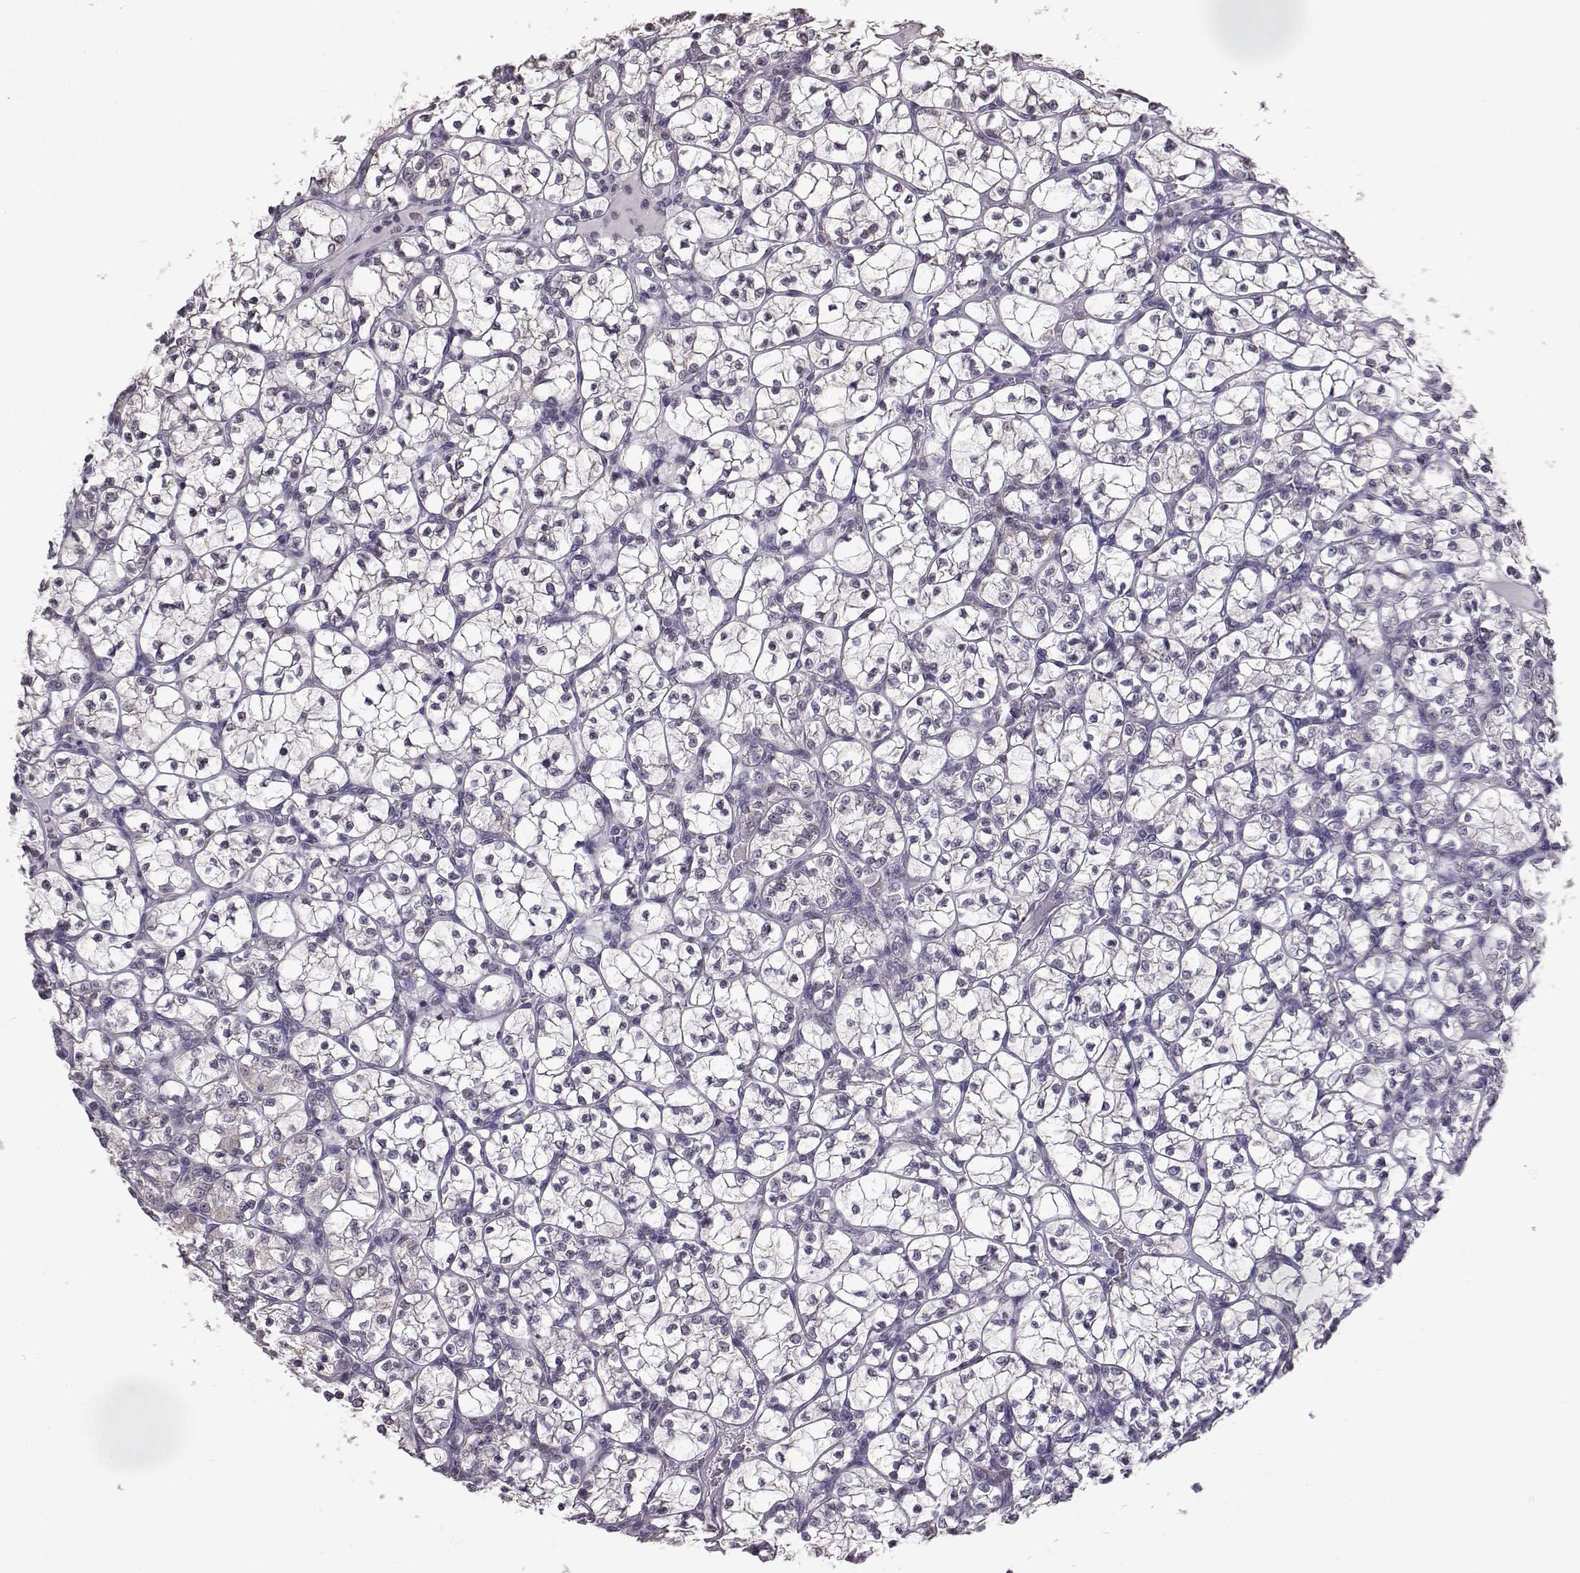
{"staining": {"intensity": "negative", "quantity": "none", "location": "none"}, "tissue": "renal cancer", "cell_type": "Tumor cells", "image_type": "cancer", "snomed": [{"axis": "morphology", "description": "Adenocarcinoma, NOS"}, {"axis": "topography", "description": "Kidney"}], "caption": "The immunohistochemistry photomicrograph has no significant positivity in tumor cells of renal cancer tissue.", "gene": "ALDH3A1", "patient": {"sex": "female", "age": 89}}